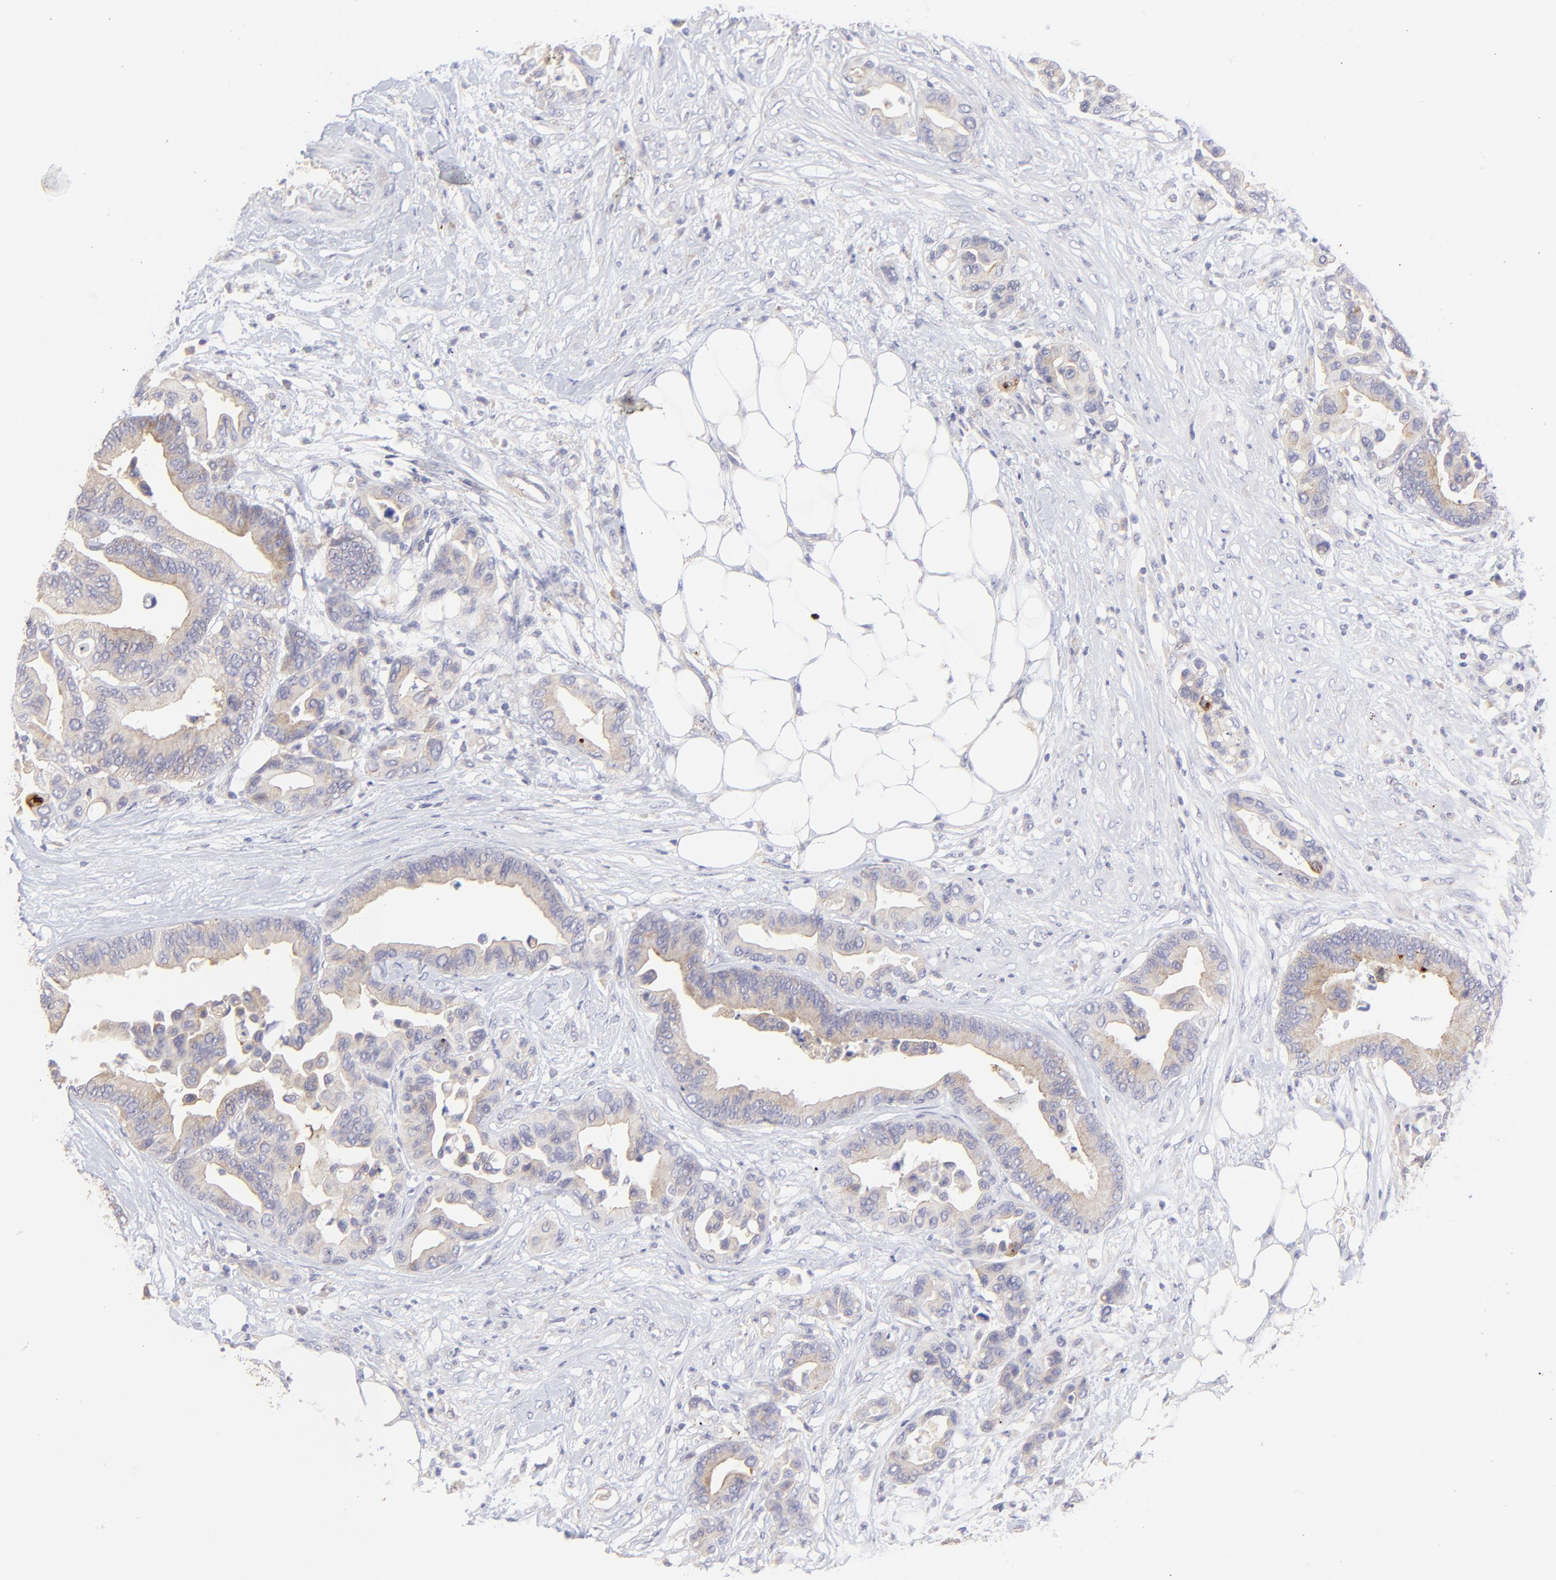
{"staining": {"intensity": "weak", "quantity": ">75%", "location": "cytoplasmic/membranous"}, "tissue": "colorectal cancer", "cell_type": "Tumor cells", "image_type": "cancer", "snomed": [{"axis": "morphology", "description": "Adenocarcinoma, NOS"}, {"axis": "topography", "description": "Colon"}], "caption": "IHC photomicrograph of colorectal cancer (adenocarcinoma) stained for a protein (brown), which exhibits low levels of weak cytoplasmic/membranous expression in approximately >75% of tumor cells.", "gene": "LHFPL1", "patient": {"sex": "male", "age": 82}}